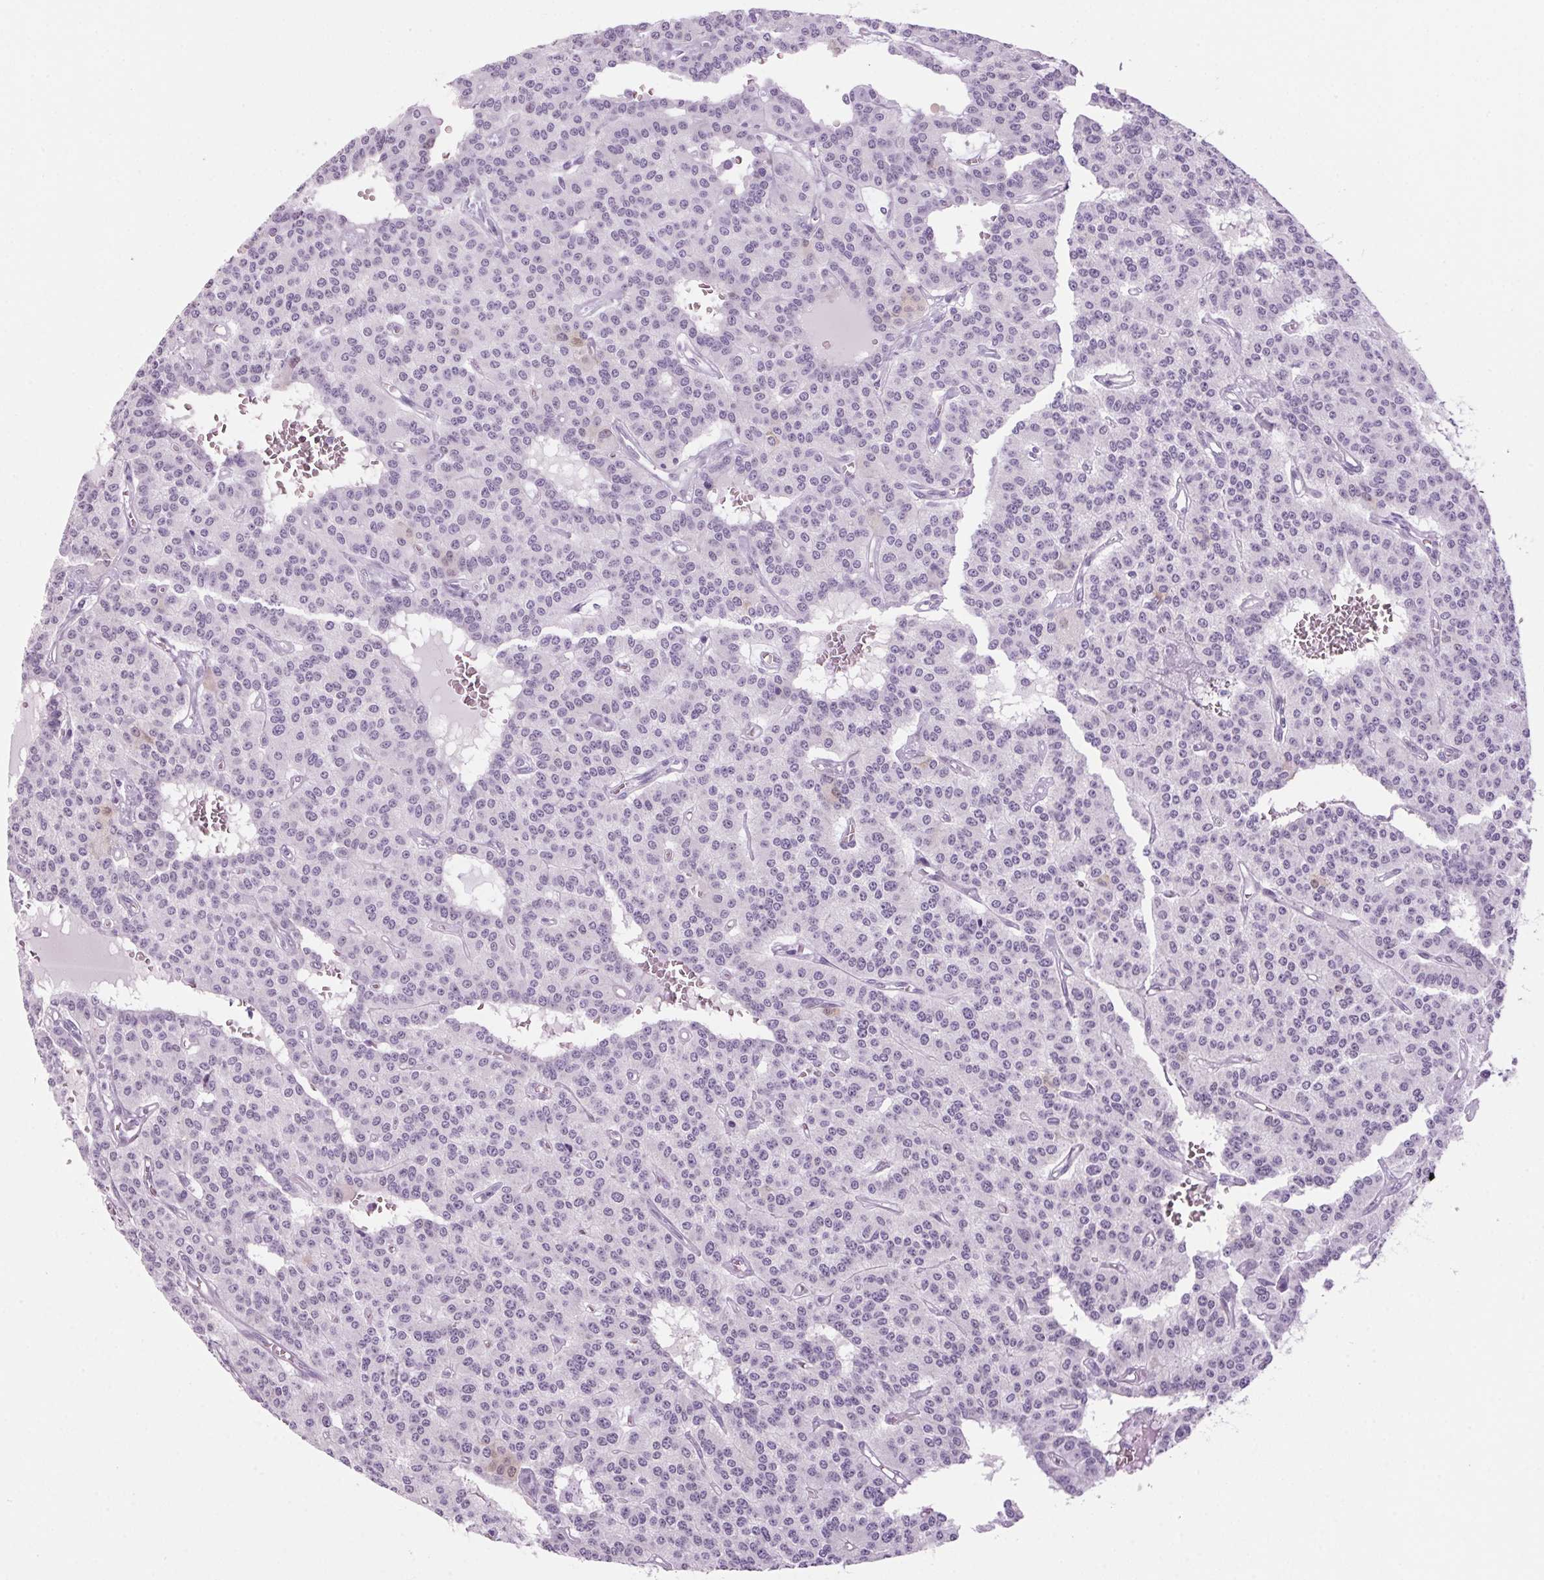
{"staining": {"intensity": "negative", "quantity": "none", "location": "none"}, "tissue": "carcinoid", "cell_type": "Tumor cells", "image_type": "cancer", "snomed": [{"axis": "morphology", "description": "Carcinoid, malignant, NOS"}, {"axis": "topography", "description": "Lung"}], "caption": "Tumor cells are negative for protein expression in human carcinoid.", "gene": "PPP1R1A", "patient": {"sex": "female", "age": 71}}